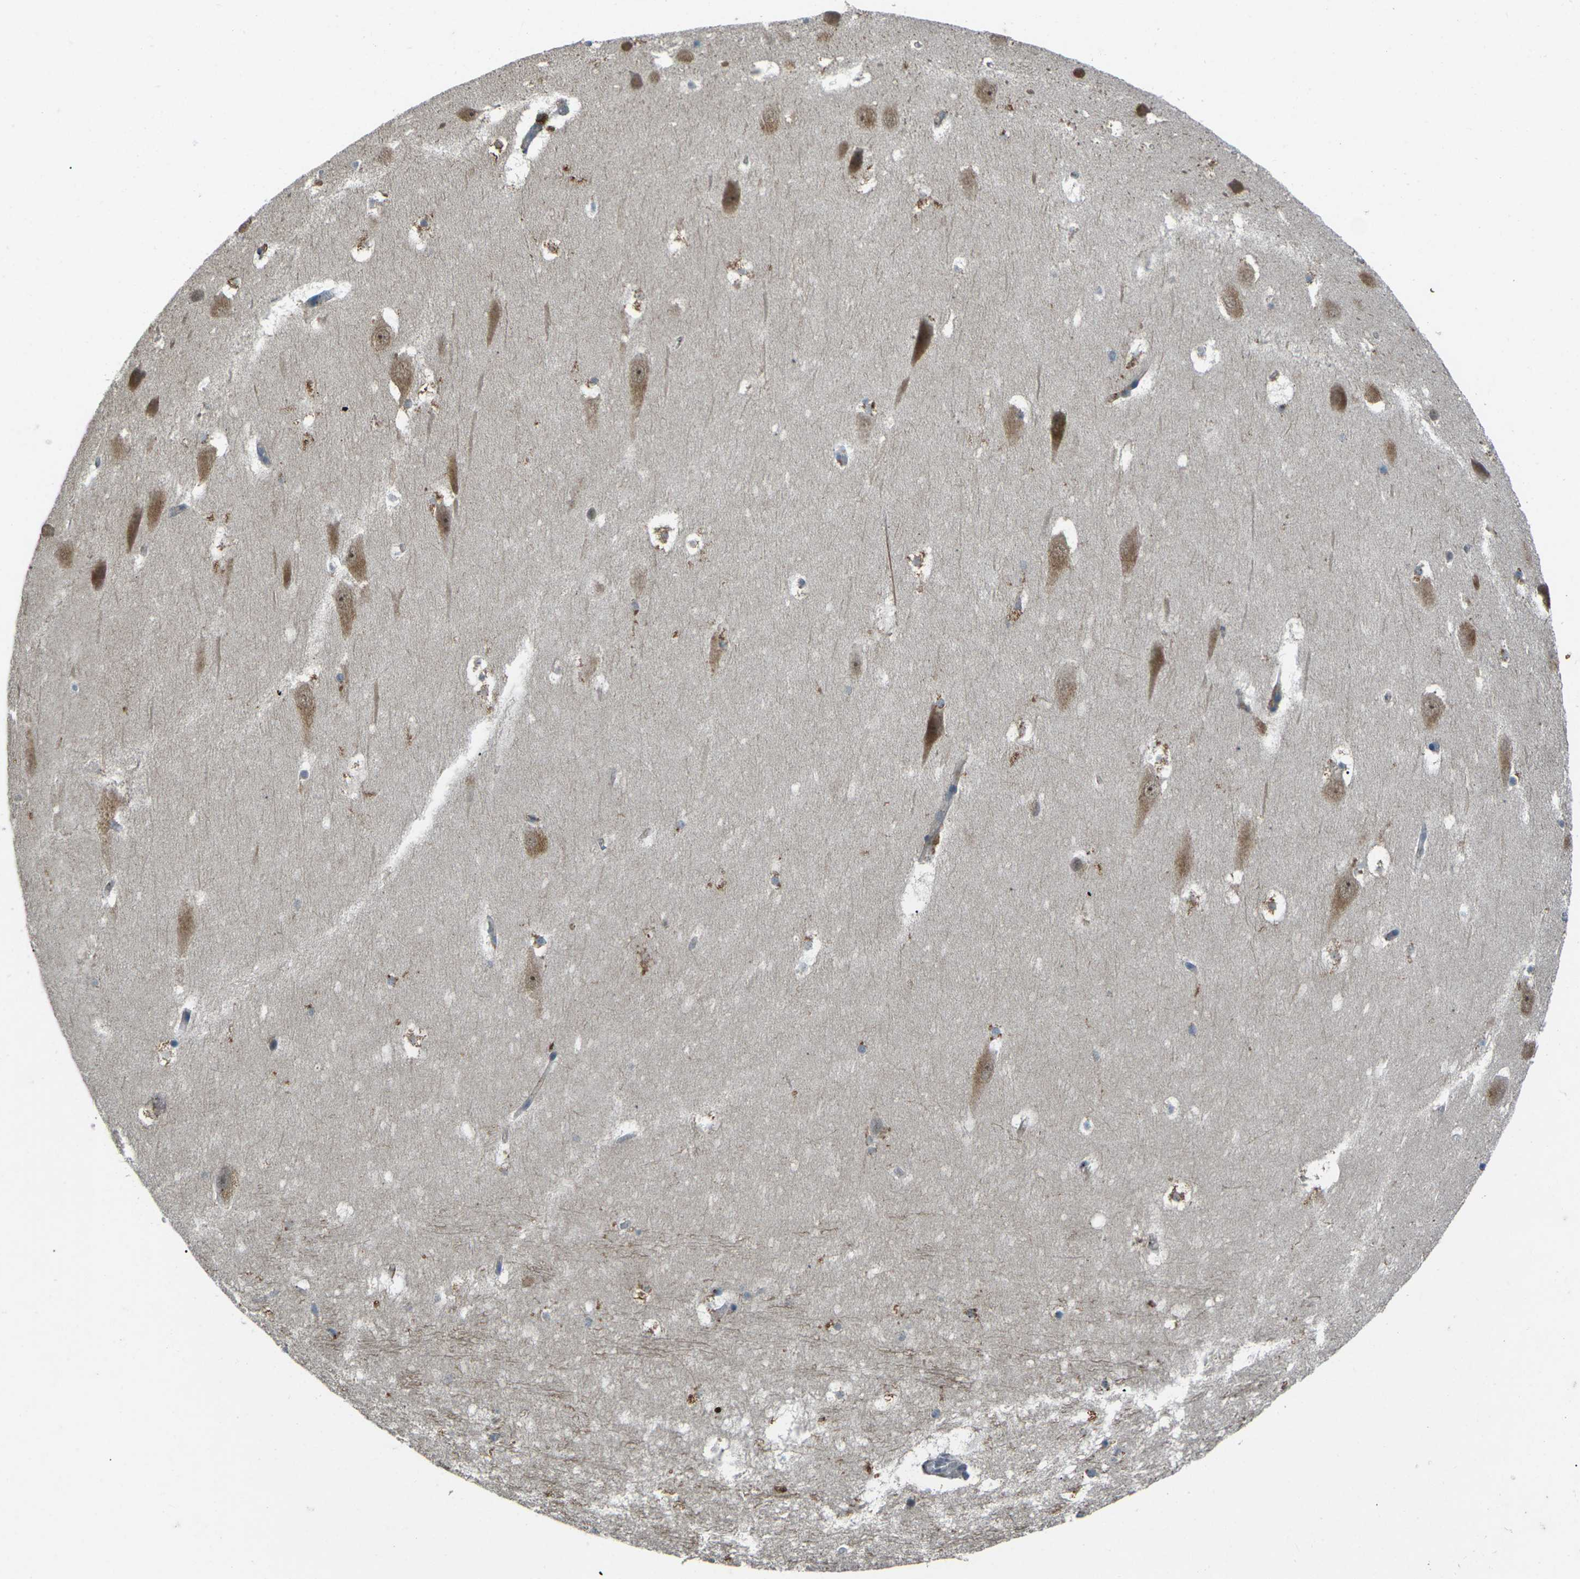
{"staining": {"intensity": "moderate", "quantity": "<25%", "location": "cytoplasmic/membranous"}, "tissue": "hippocampus", "cell_type": "Glial cells", "image_type": "normal", "snomed": [{"axis": "morphology", "description": "Normal tissue, NOS"}, {"axis": "topography", "description": "Hippocampus"}], "caption": "IHC micrograph of unremarkable human hippocampus stained for a protein (brown), which demonstrates low levels of moderate cytoplasmic/membranous positivity in approximately <25% of glial cells.", "gene": "SLC31A2", "patient": {"sex": "male", "age": 45}}